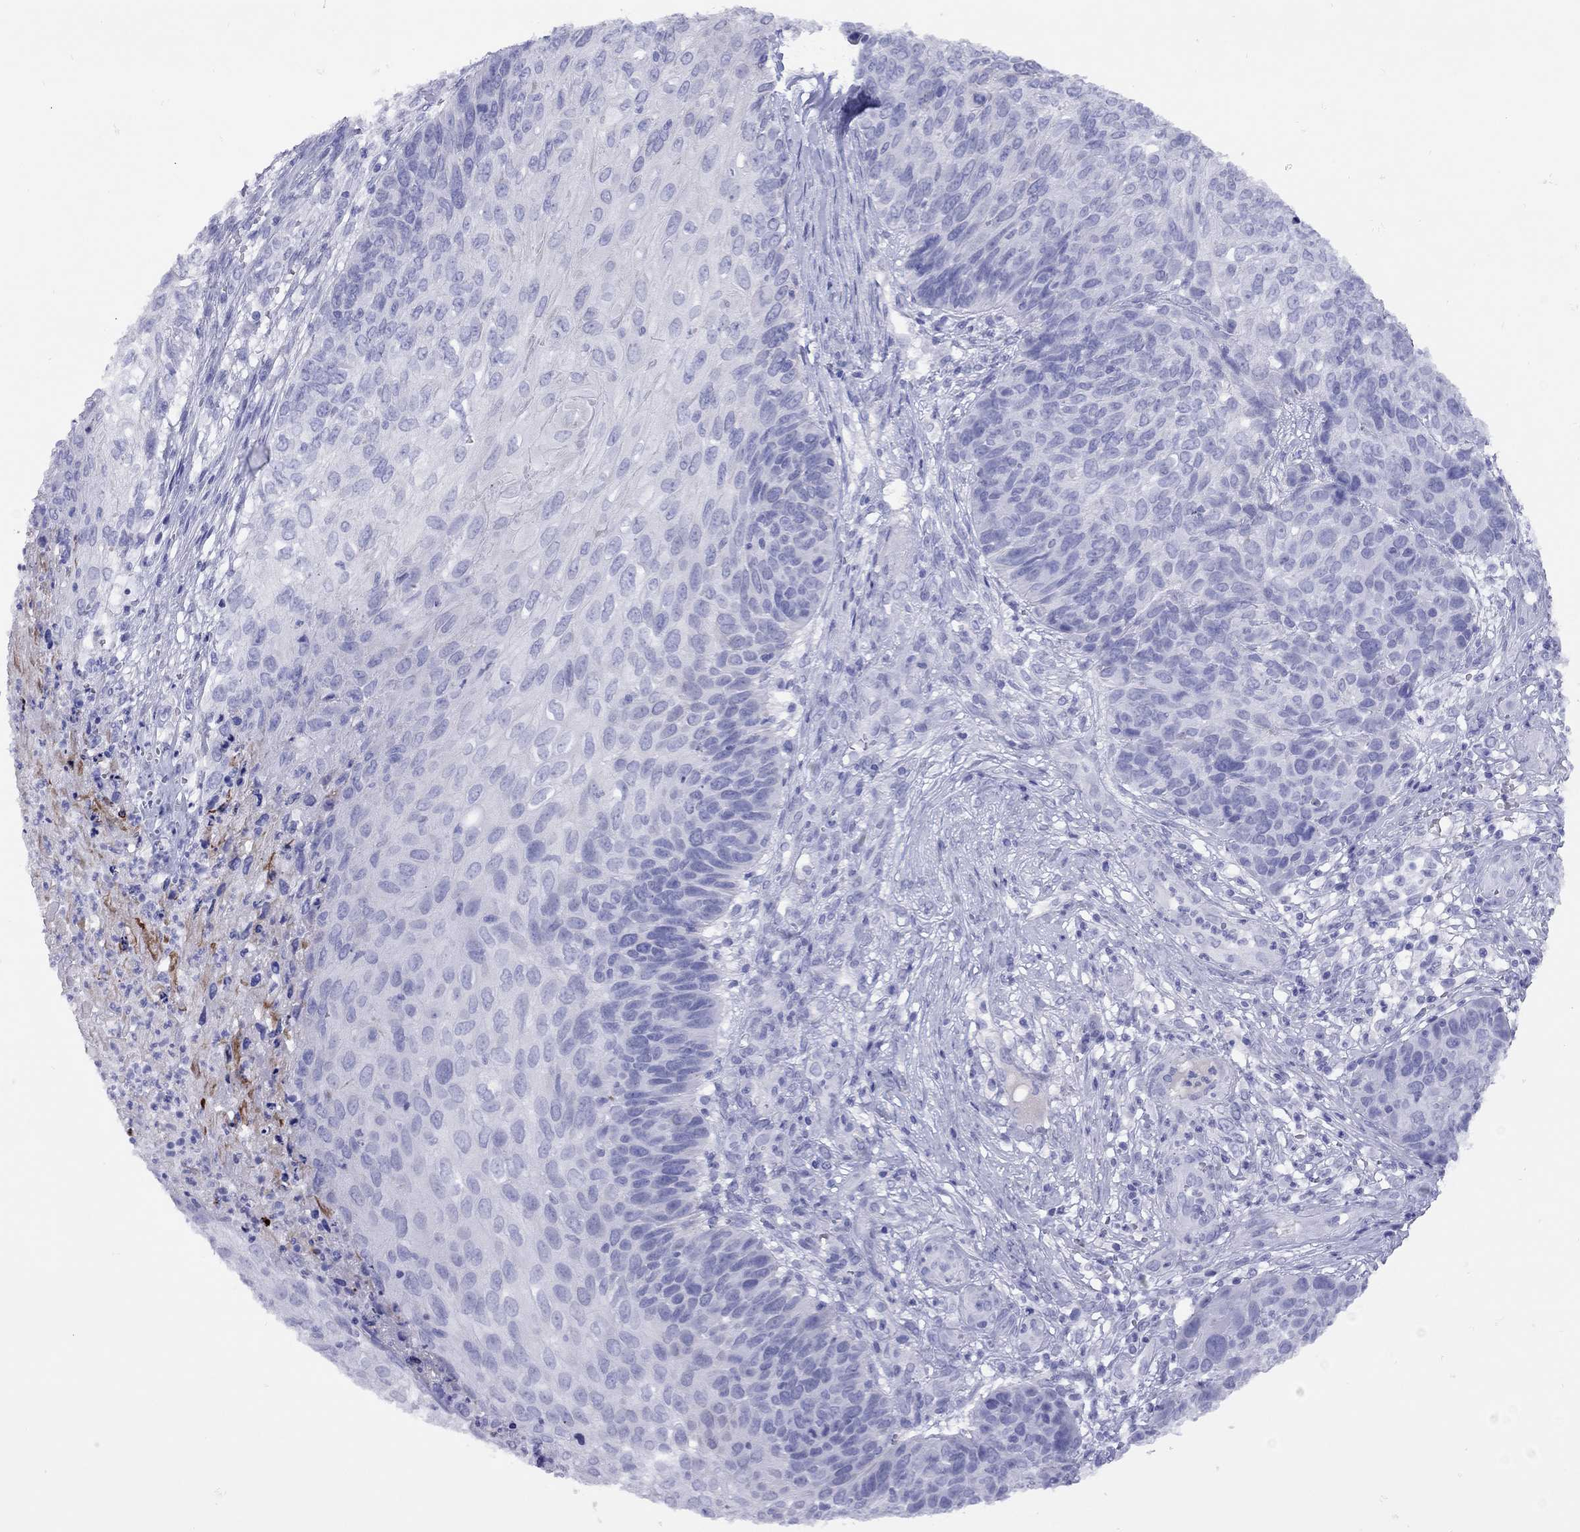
{"staining": {"intensity": "negative", "quantity": "none", "location": "none"}, "tissue": "skin cancer", "cell_type": "Tumor cells", "image_type": "cancer", "snomed": [{"axis": "morphology", "description": "Squamous cell carcinoma, NOS"}, {"axis": "topography", "description": "Skin"}], "caption": "Photomicrograph shows no protein staining in tumor cells of squamous cell carcinoma (skin) tissue.", "gene": "GRIA2", "patient": {"sex": "male", "age": 92}}